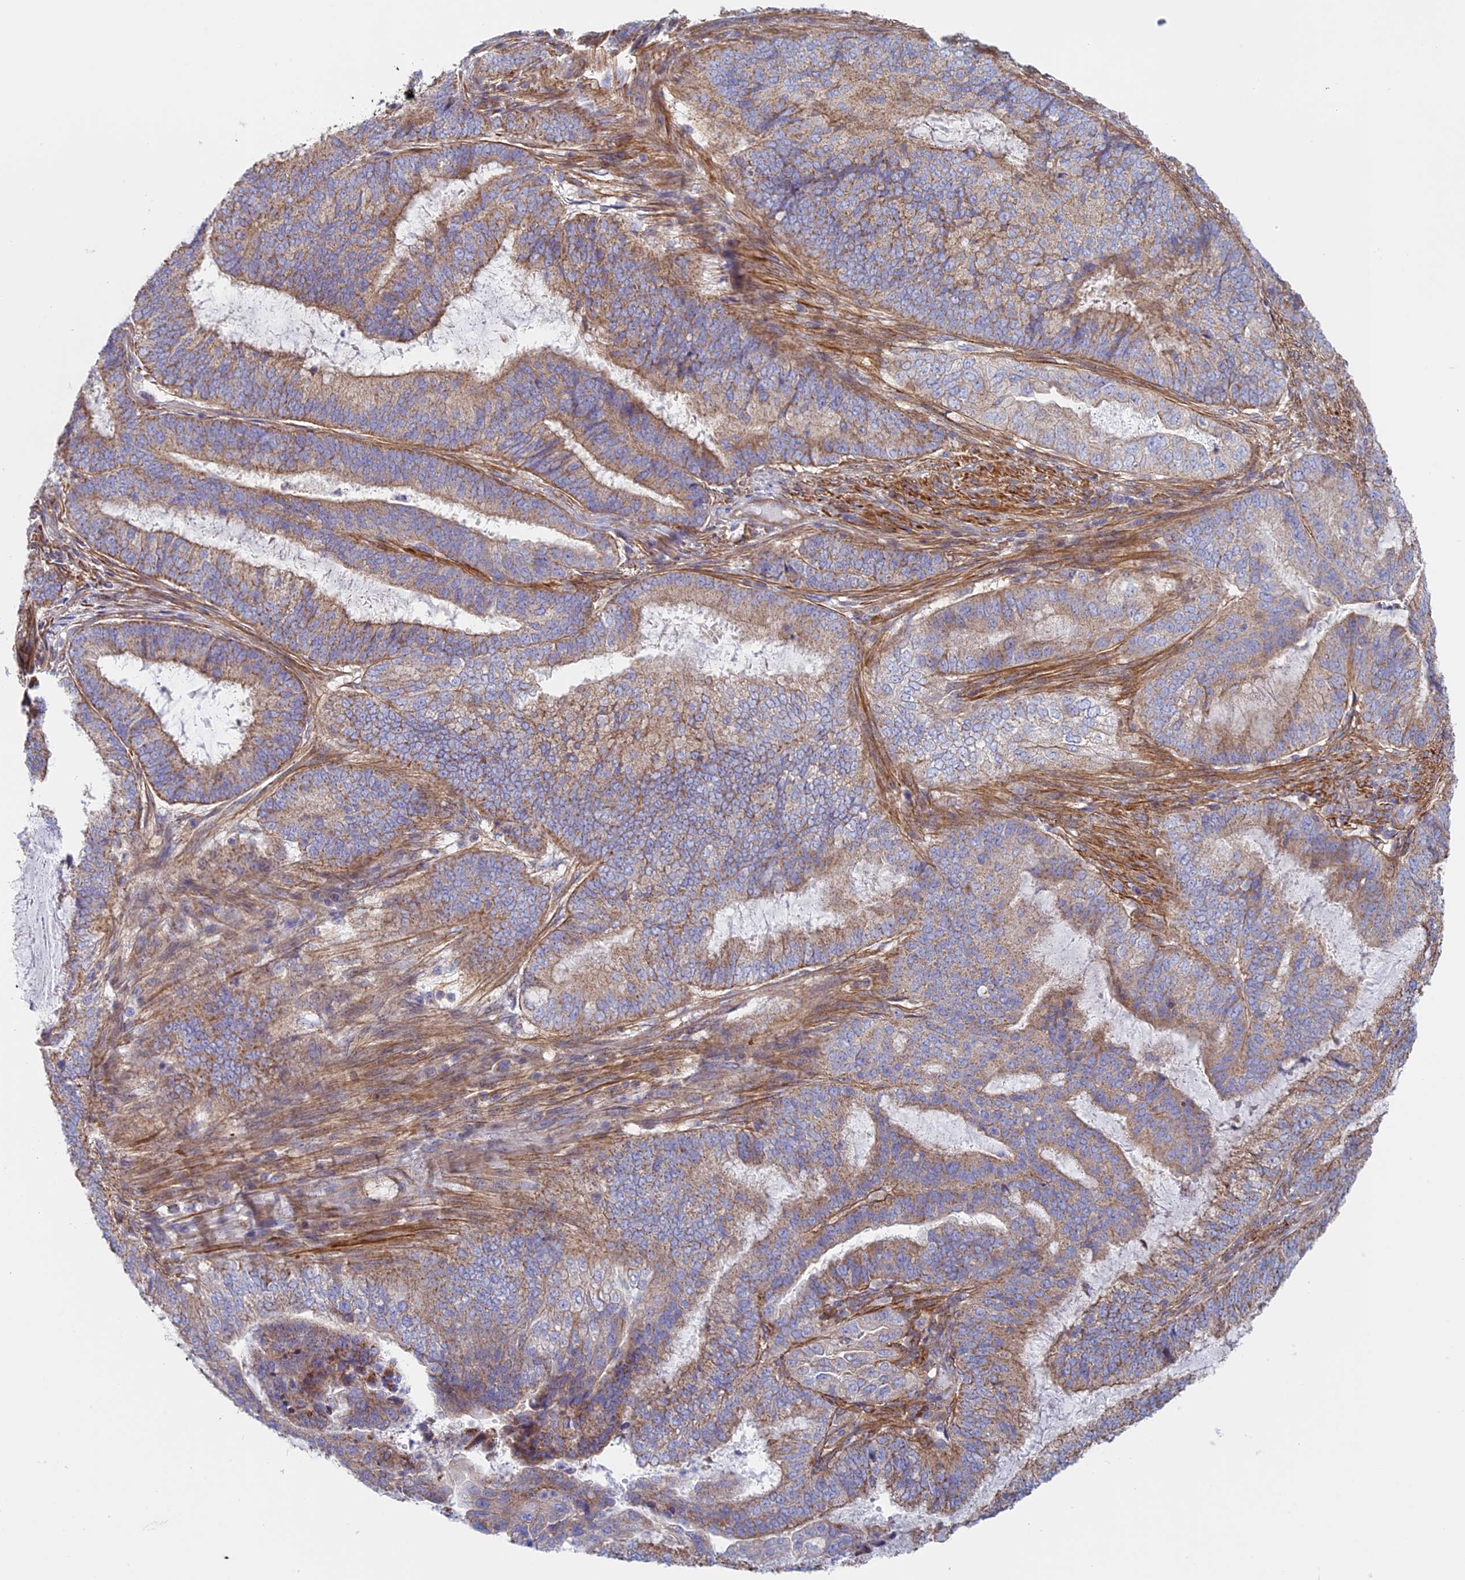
{"staining": {"intensity": "weak", "quantity": "25%-75%", "location": "cytoplasmic/membranous"}, "tissue": "endometrial cancer", "cell_type": "Tumor cells", "image_type": "cancer", "snomed": [{"axis": "morphology", "description": "Adenocarcinoma, NOS"}, {"axis": "topography", "description": "Endometrium"}], "caption": "This is a histology image of IHC staining of endometrial adenocarcinoma, which shows weak expression in the cytoplasmic/membranous of tumor cells.", "gene": "DDA1", "patient": {"sex": "female", "age": 51}}